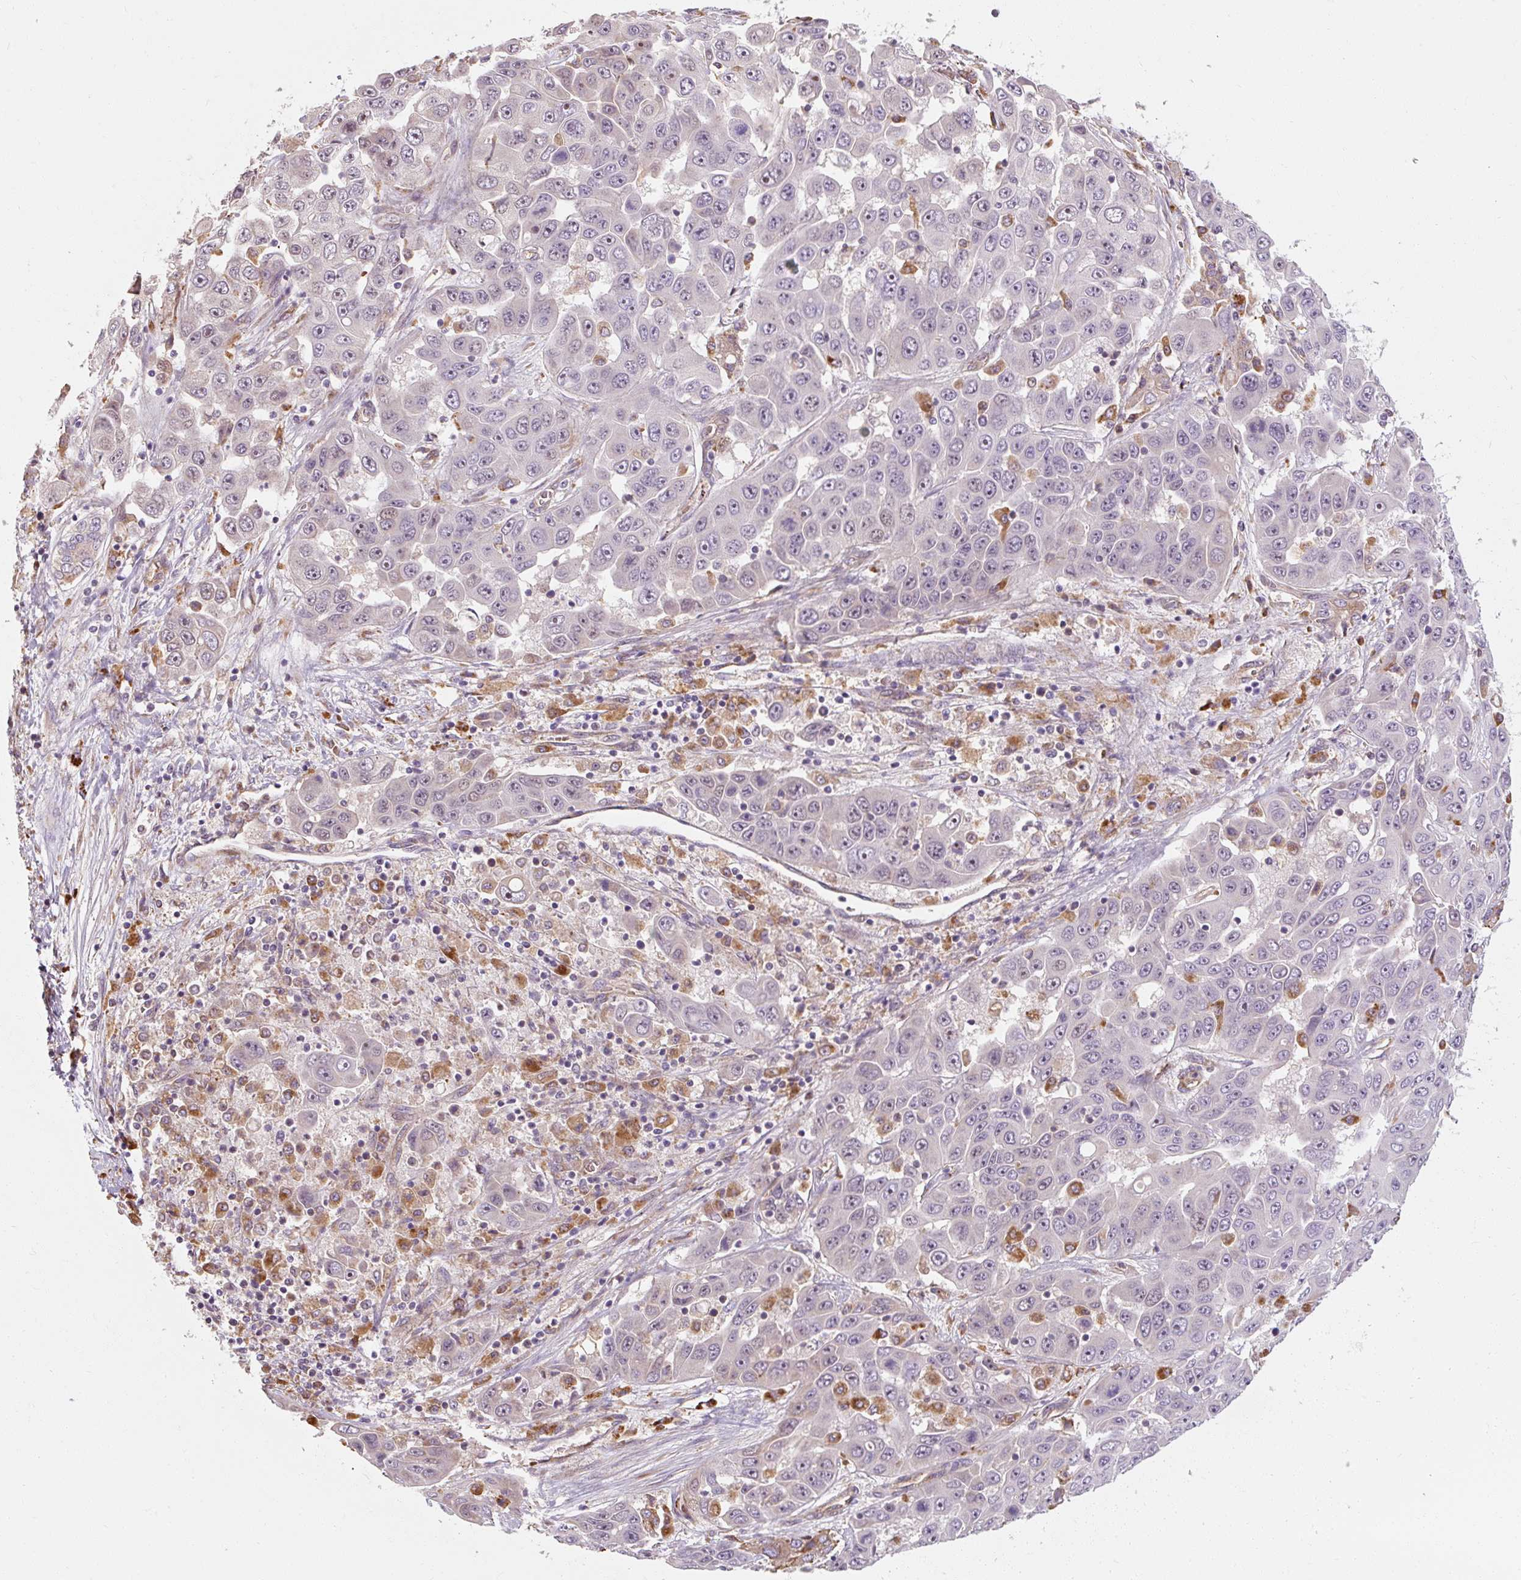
{"staining": {"intensity": "negative", "quantity": "none", "location": "none"}, "tissue": "liver cancer", "cell_type": "Tumor cells", "image_type": "cancer", "snomed": [{"axis": "morphology", "description": "Cholangiocarcinoma"}, {"axis": "topography", "description": "Liver"}], "caption": "Tumor cells show no significant positivity in cholangiocarcinoma (liver).", "gene": "TBC1D4", "patient": {"sex": "female", "age": 52}}